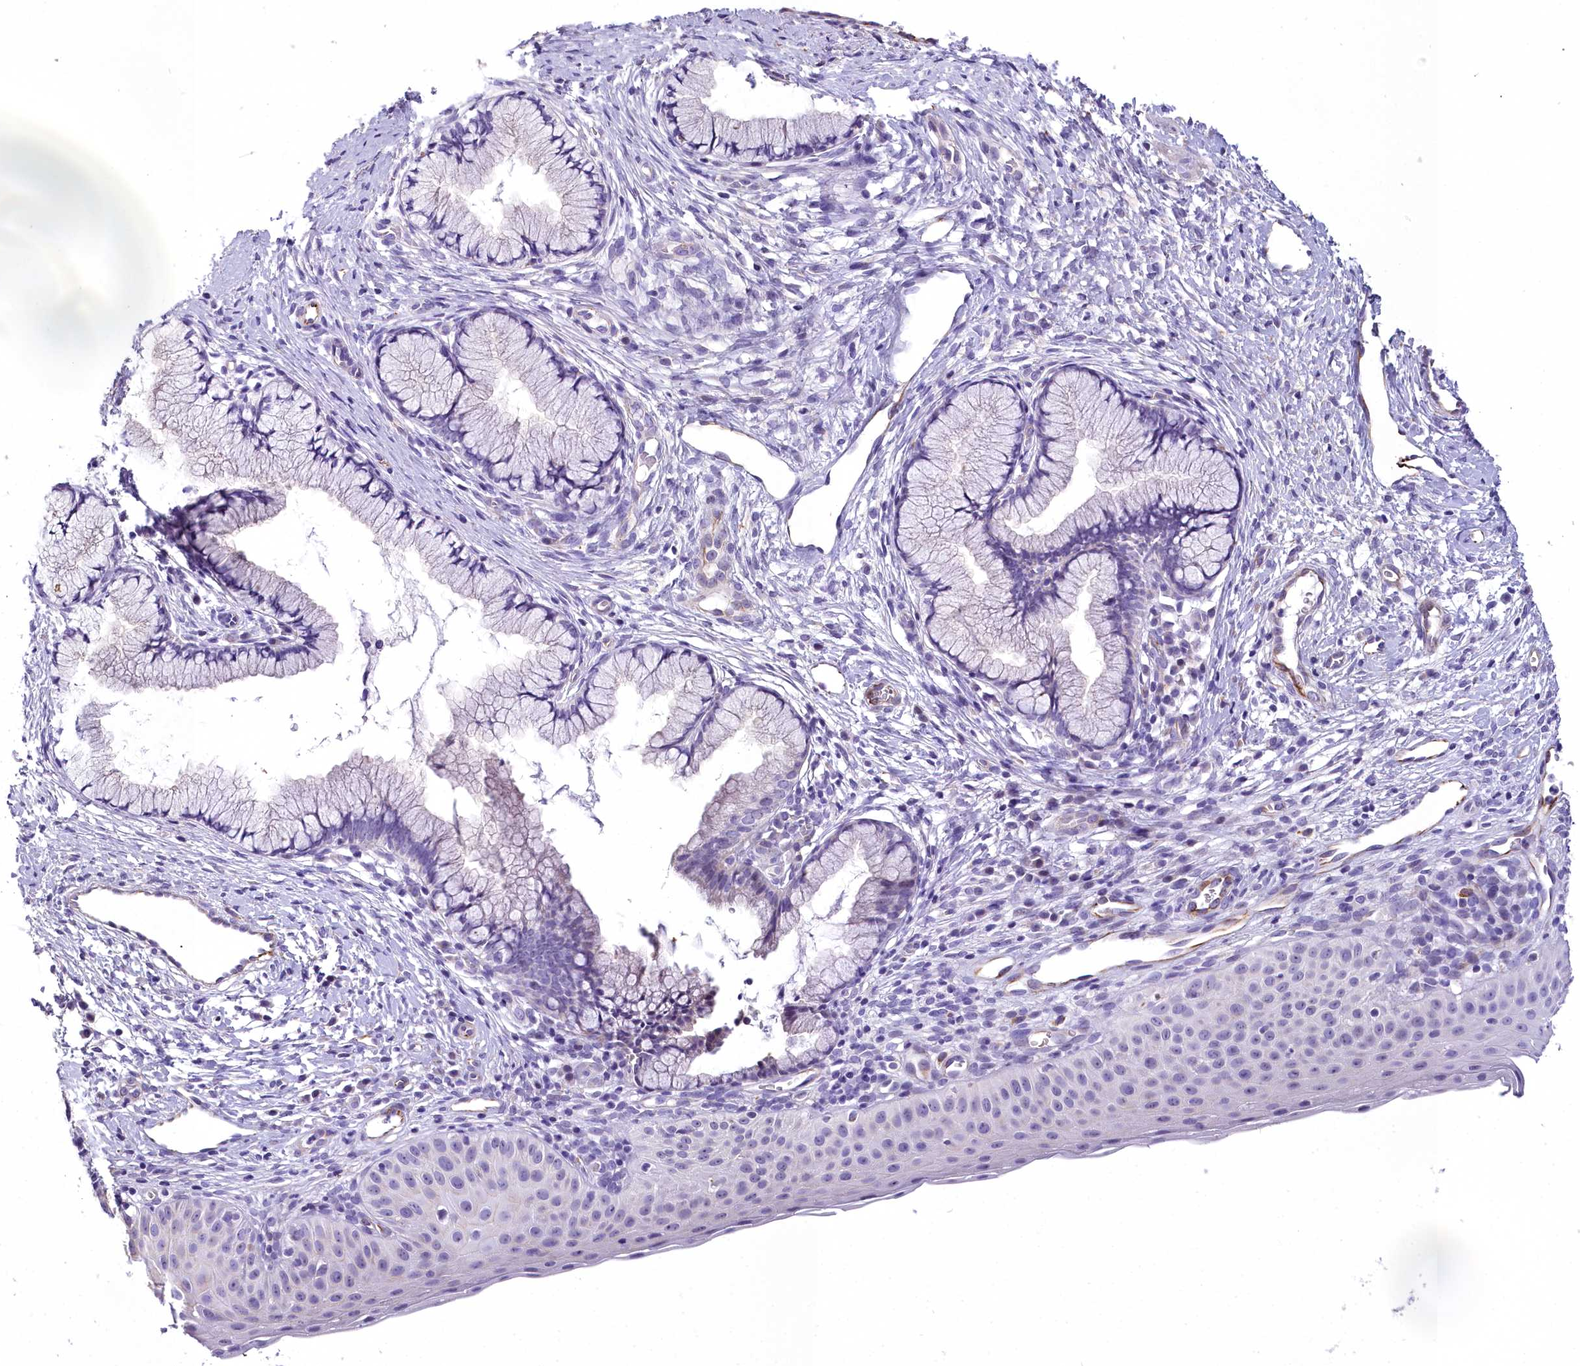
{"staining": {"intensity": "negative", "quantity": "none", "location": "none"}, "tissue": "cervix", "cell_type": "Glandular cells", "image_type": "normal", "snomed": [{"axis": "morphology", "description": "Normal tissue, NOS"}, {"axis": "topography", "description": "Cervix"}], "caption": "This is a image of IHC staining of benign cervix, which shows no staining in glandular cells. (Immunohistochemistry, brightfield microscopy, high magnification).", "gene": "TIMM22", "patient": {"sex": "female", "age": 36}}